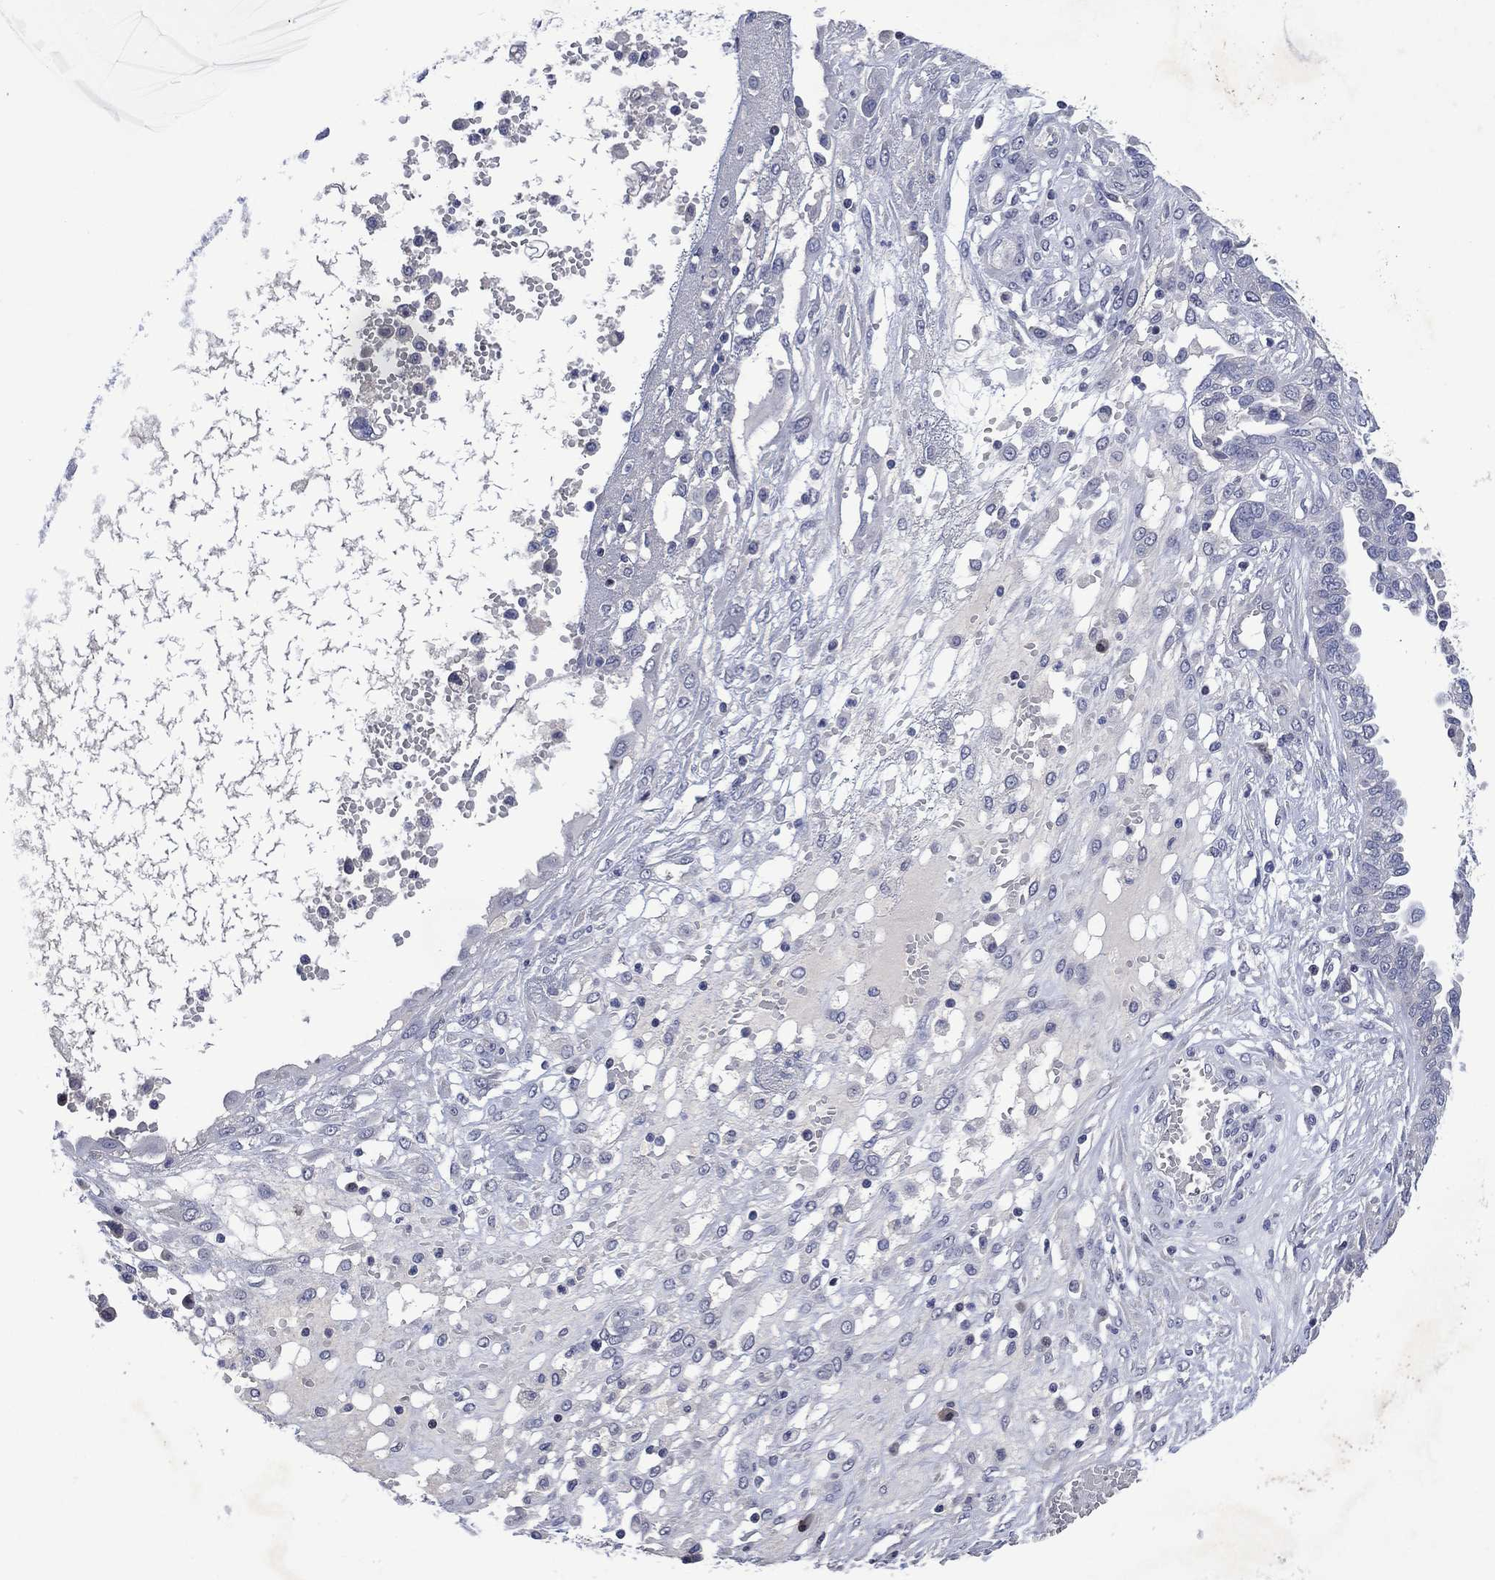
{"staining": {"intensity": "negative", "quantity": "none", "location": "none"}, "tissue": "ovarian cancer", "cell_type": "Tumor cells", "image_type": "cancer", "snomed": [{"axis": "morphology", "description": "Cystadenocarcinoma, serous, NOS"}, {"axis": "topography", "description": "Ovary"}], "caption": "A photomicrograph of serous cystadenocarcinoma (ovarian) stained for a protein shows no brown staining in tumor cells.", "gene": "USP26", "patient": {"sex": "female", "age": 67}}